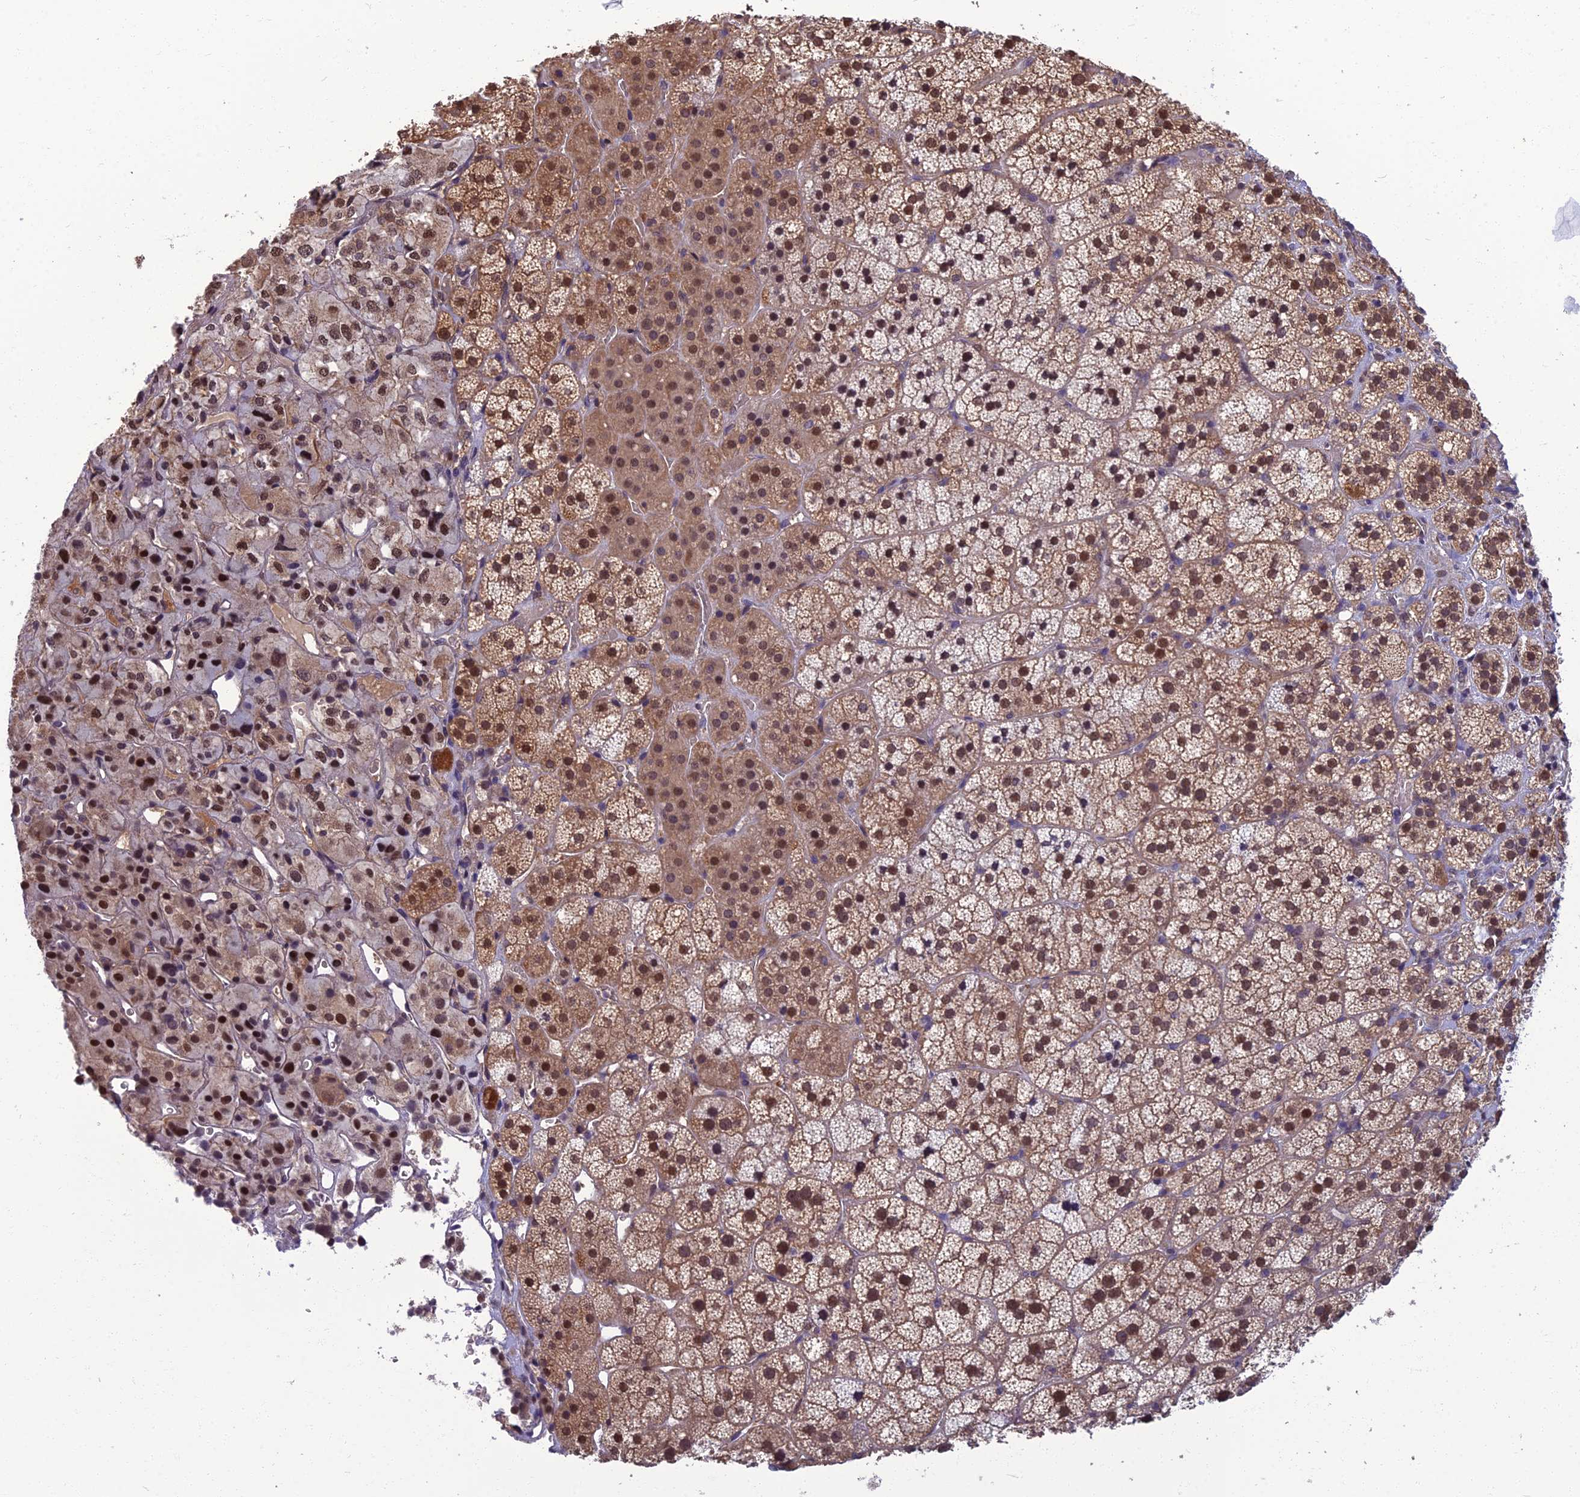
{"staining": {"intensity": "moderate", "quantity": ">75%", "location": "cytoplasmic/membranous,nuclear"}, "tissue": "adrenal gland", "cell_type": "Glandular cells", "image_type": "normal", "snomed": [{"axis": "morphology", "description": "Normal tissue, NOS"}, {"axis": "topography", "description": "Adrenal gland"}], "caption": "Human adrenal gland stained with a protein marker displays moderate staining in glandular cells.", "gene": "NR4A3", "patient": {"sex": "female", "age": 44}}